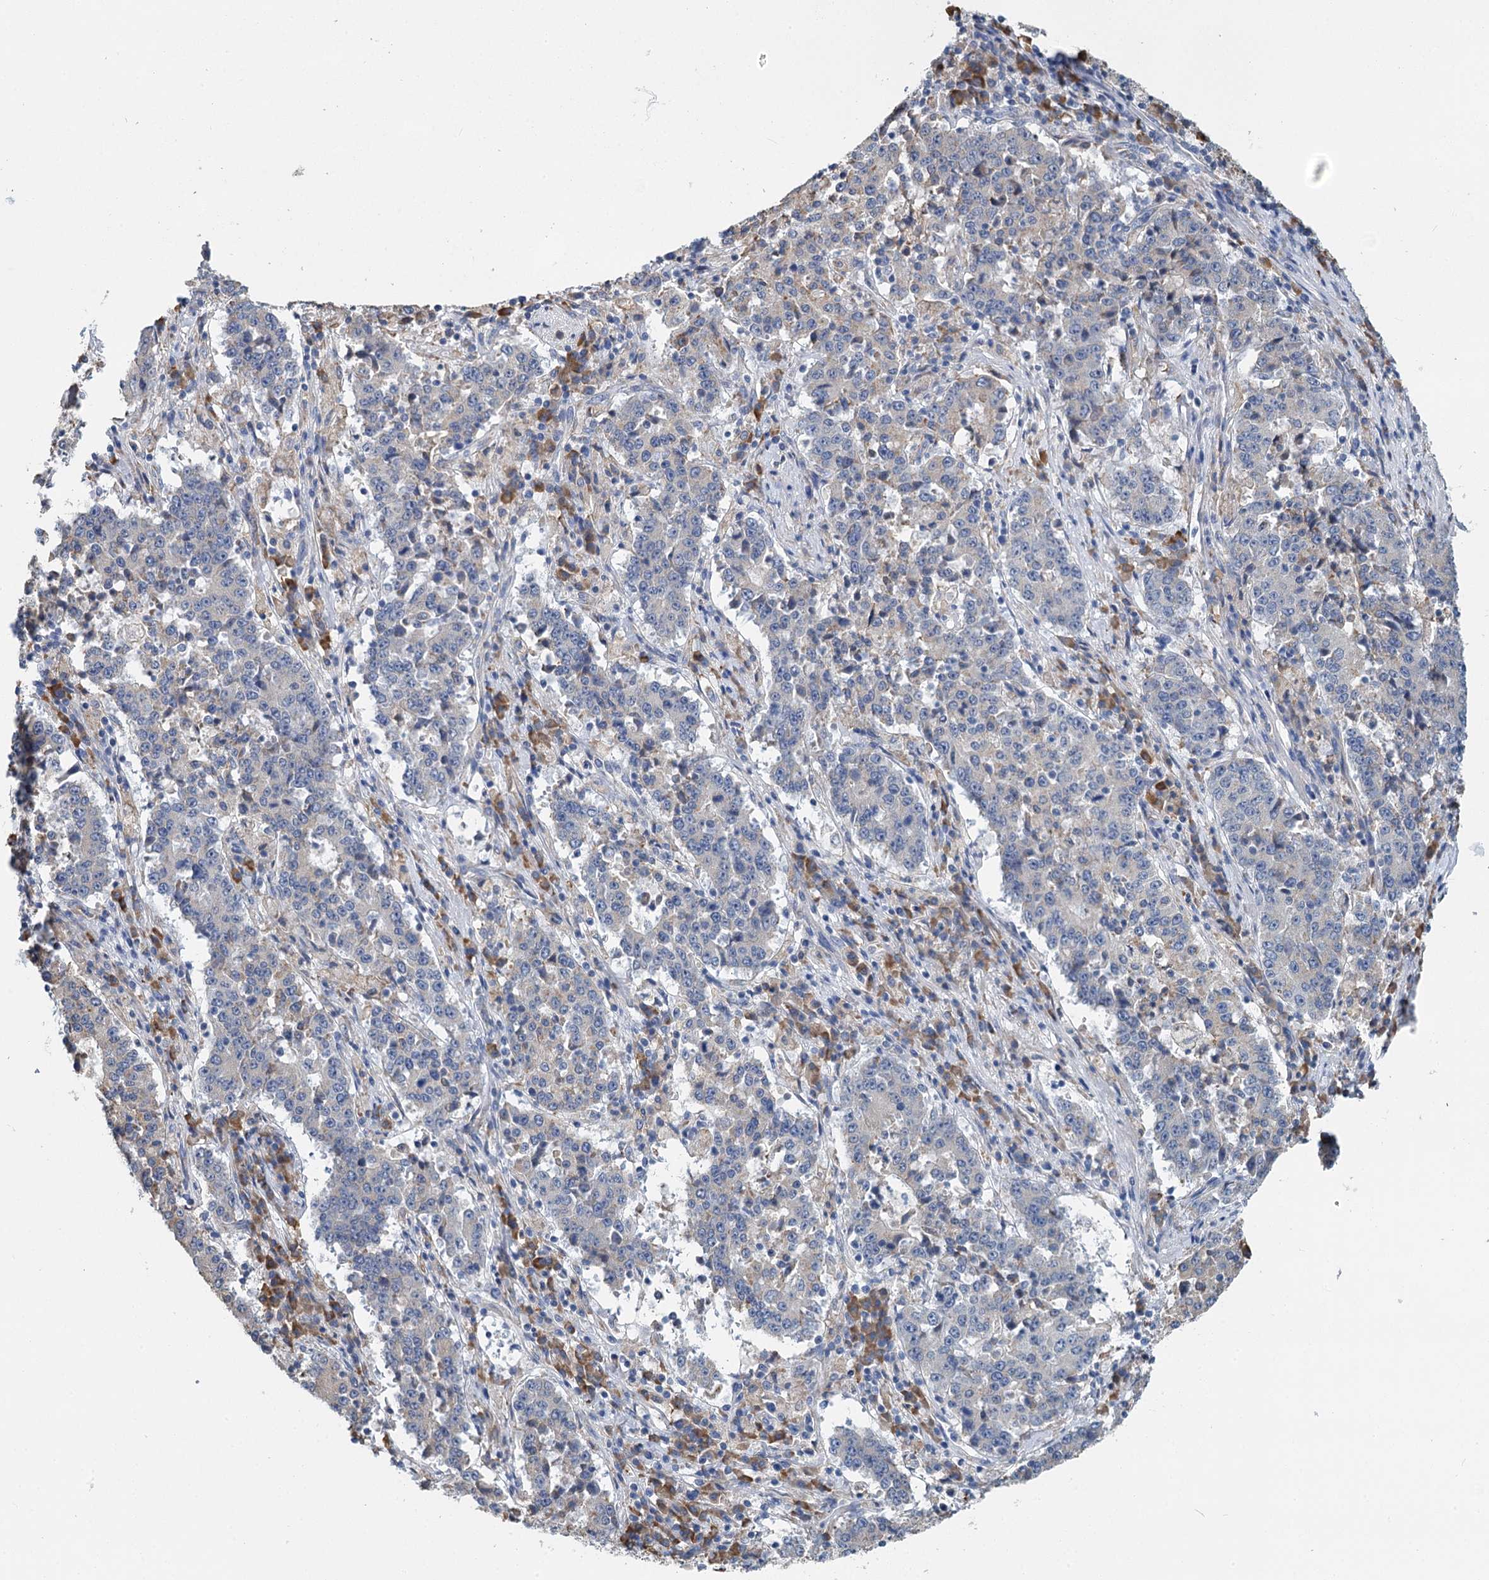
{"staining": {"intensity": "weak", "quantity": "<25%", "location": "cytoplasmic/membranous"}, "tissue": "stomach cancer", "cell_type": "Tumor cells", "image_type": "cancer", "snomed": [{"axis": "morphology", "description": "Adenocarcinoma, NOS"}, {"axis": "topography", "description": "Stomach"}], "caption": "DAB immunohistochemical staining of stomach cancer displays no significant staining in tumor cells. Nuclei are stained in blue.", "gene": "ANKRD16", "patient": {"sex": "male", "age": 59}}